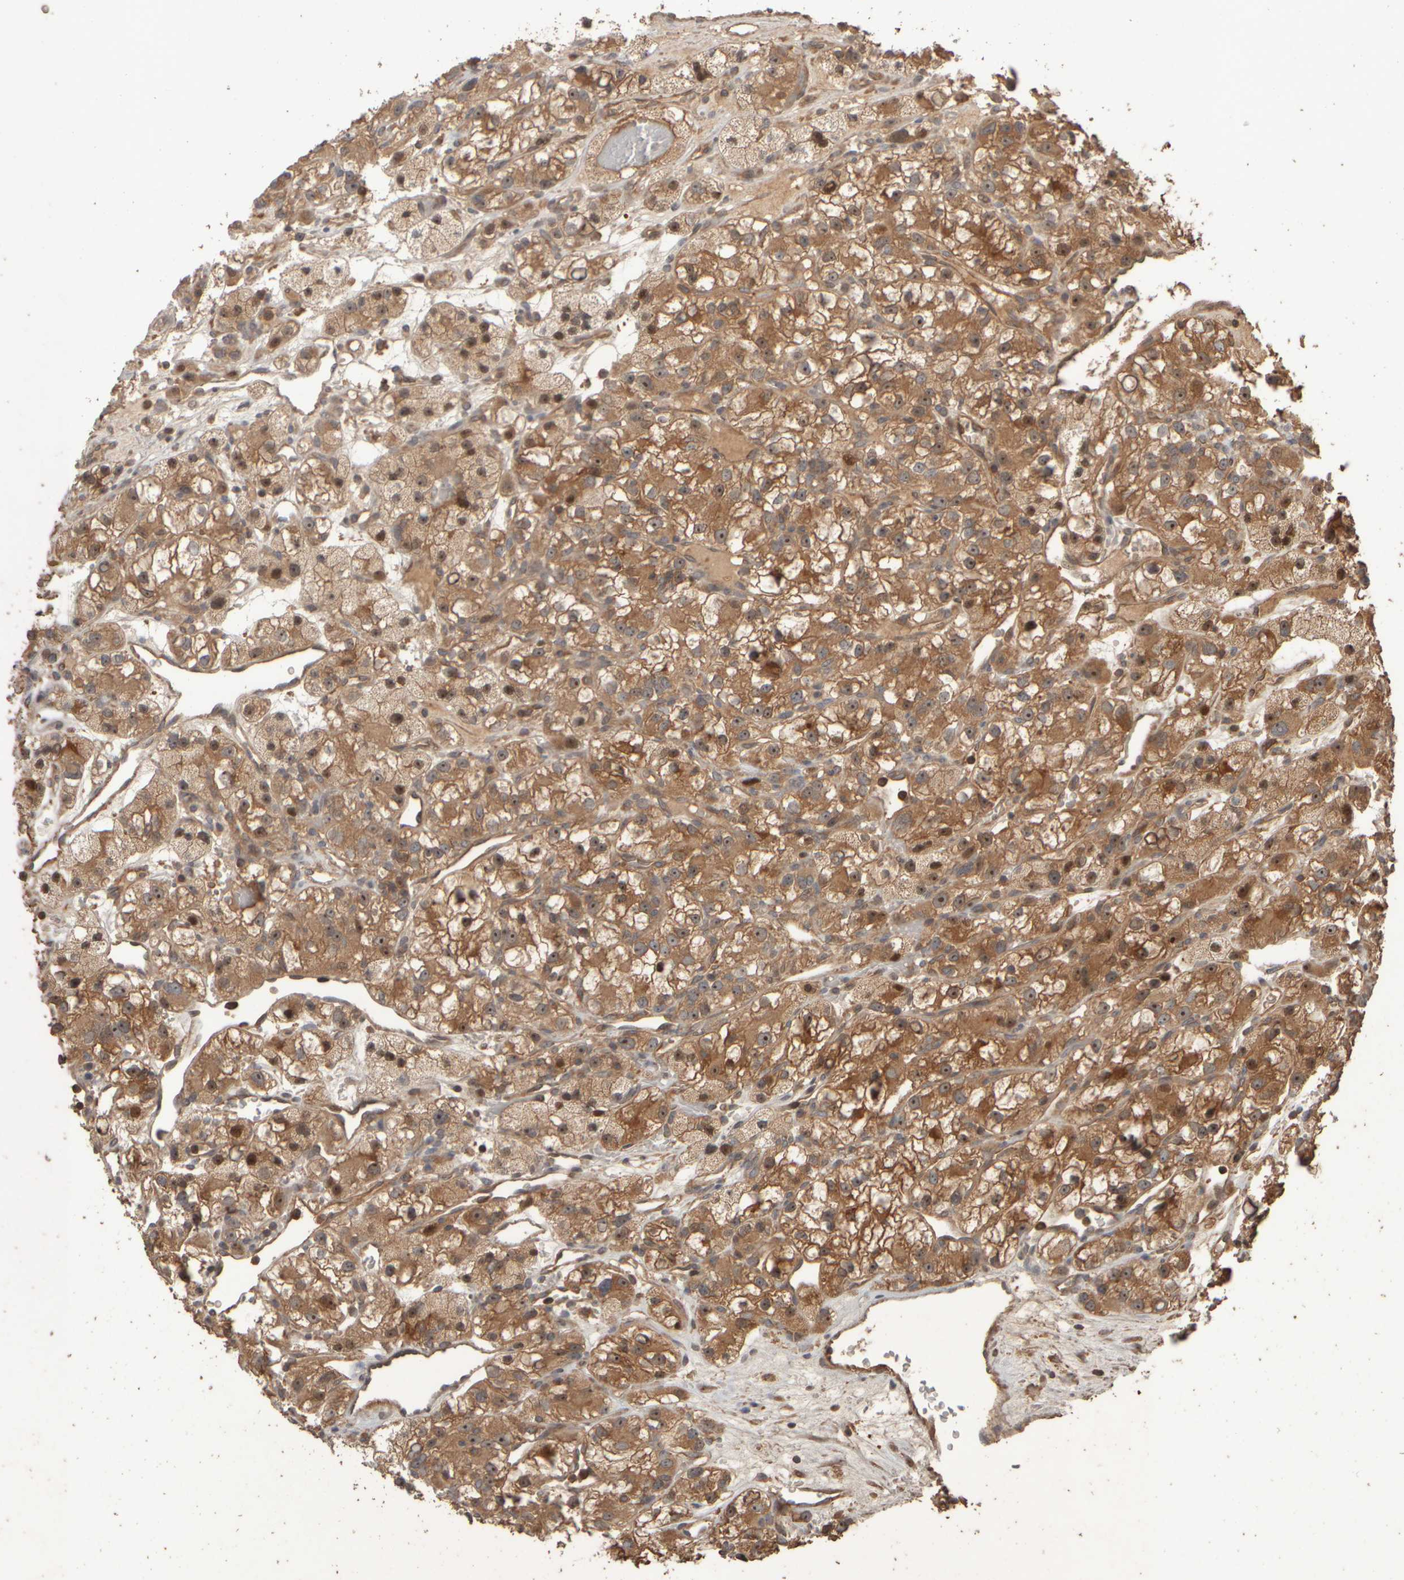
{"staining": {"intensity": "moderate", "quantity": ">75%", "location": "cytoplasmic/membranous,nuclear"}, "tissue": "renal cancer", "cell_type": "Tumor cells", "image_type": "cancer", "snomed": [{"axis": "morphology", "description": "Adenocarcinoma, NOS"}, {"axis": "topography", "description": "Kidney"}], "caption": "Immunohistochemical staining of human renal adenocarcinoma exhibits moderate cytoplasmic/membranous and nuclear protein positivity in about >75% of tumor cells. The protein is shown in brown color, while the nuclei are stained blue.", "gene": "SPHK1", "patient": {"sex": "female", "age": 57}}